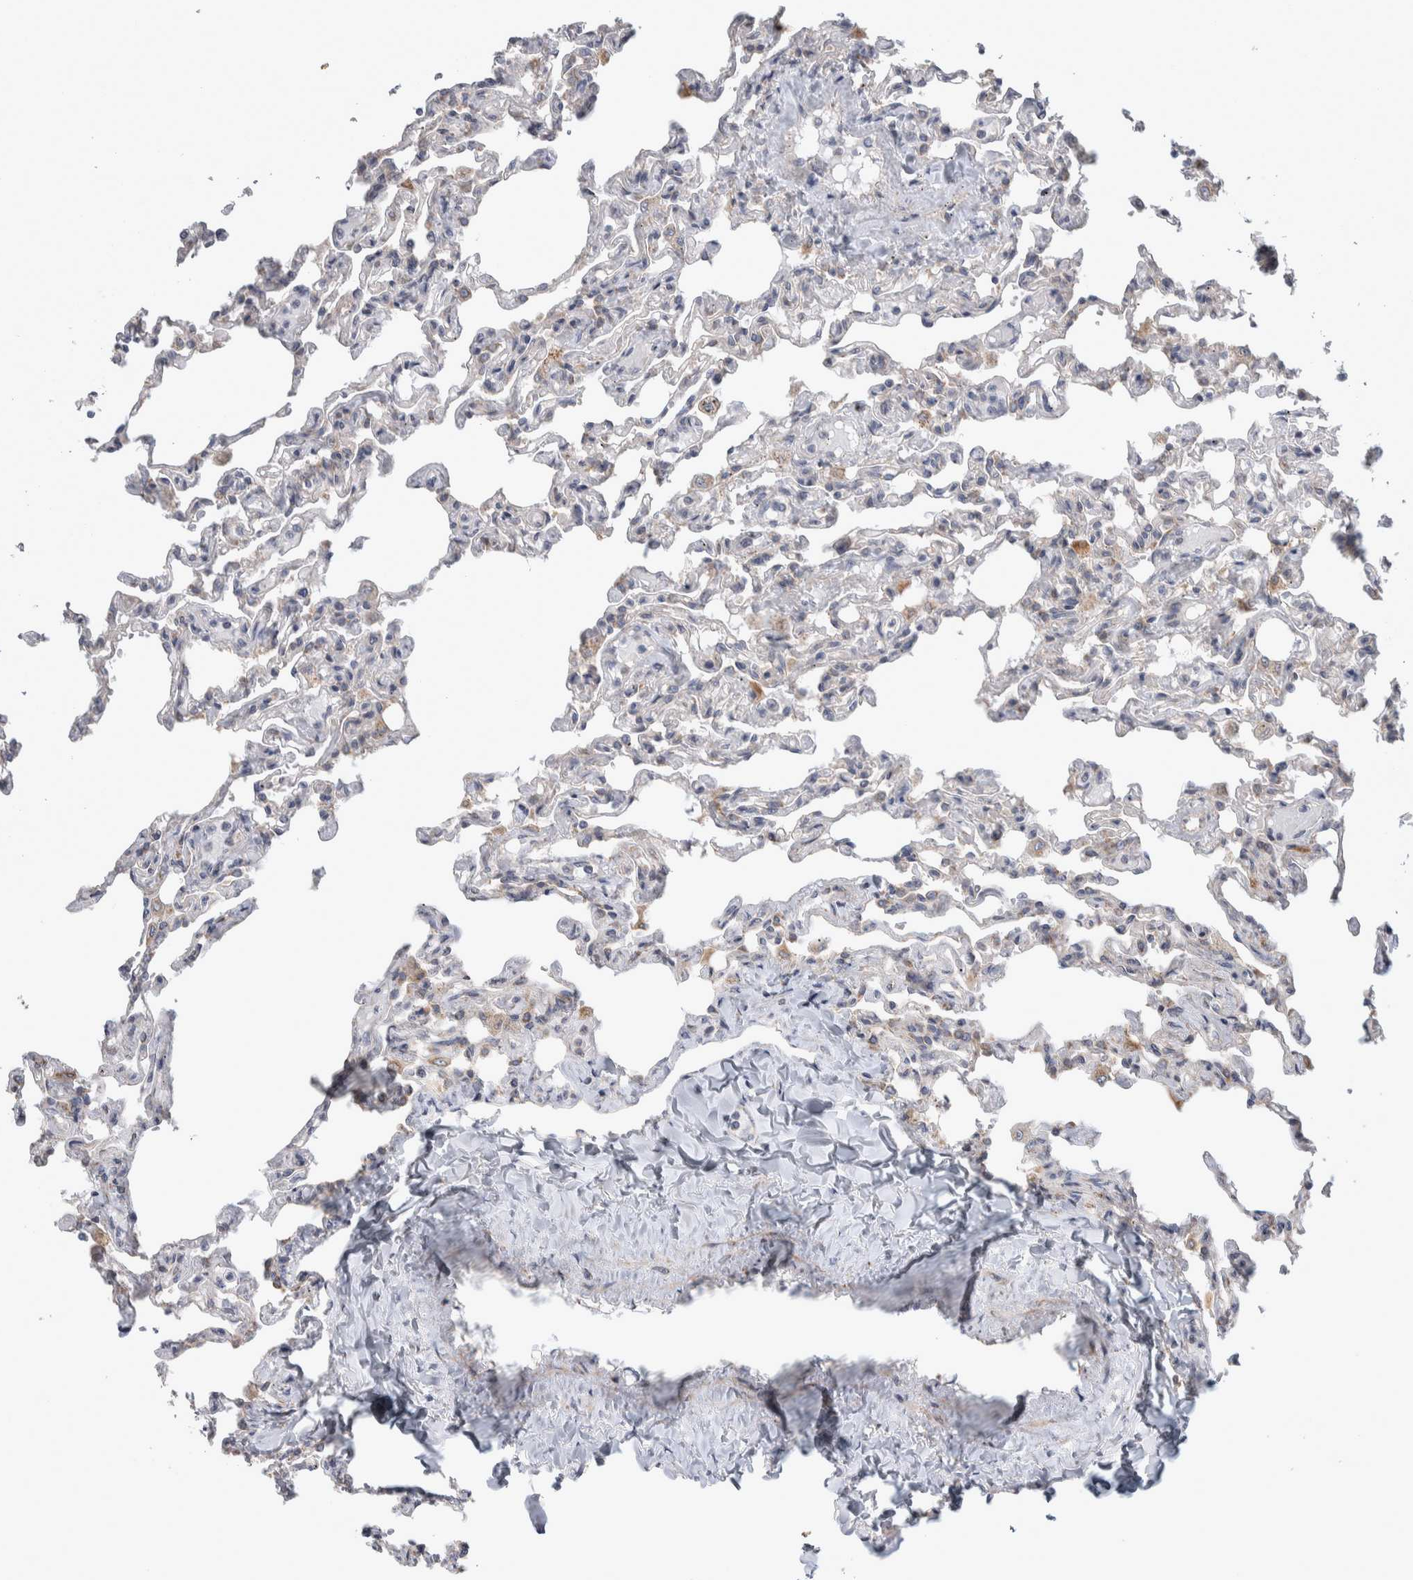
{"staining": {"intensity": "weak", "quantity": "<25%", "location": "cytoplasmic/membranous"}, "tissue": "lung", "cell_type": "Alveolar cells", "image_type": "normal", "snomed": [{"axis": "morphology", "description": "Normal tissue, NOS"}, {"axis": "topography", "description": "Lung"}], "caption": "Alveolar cells show no significant protein expression in benign lung. (DAB immunohistochemistry with hematoxylin counter stain).", "gene": "SCO1", "patient": {"sex": "male", "age": 21}}